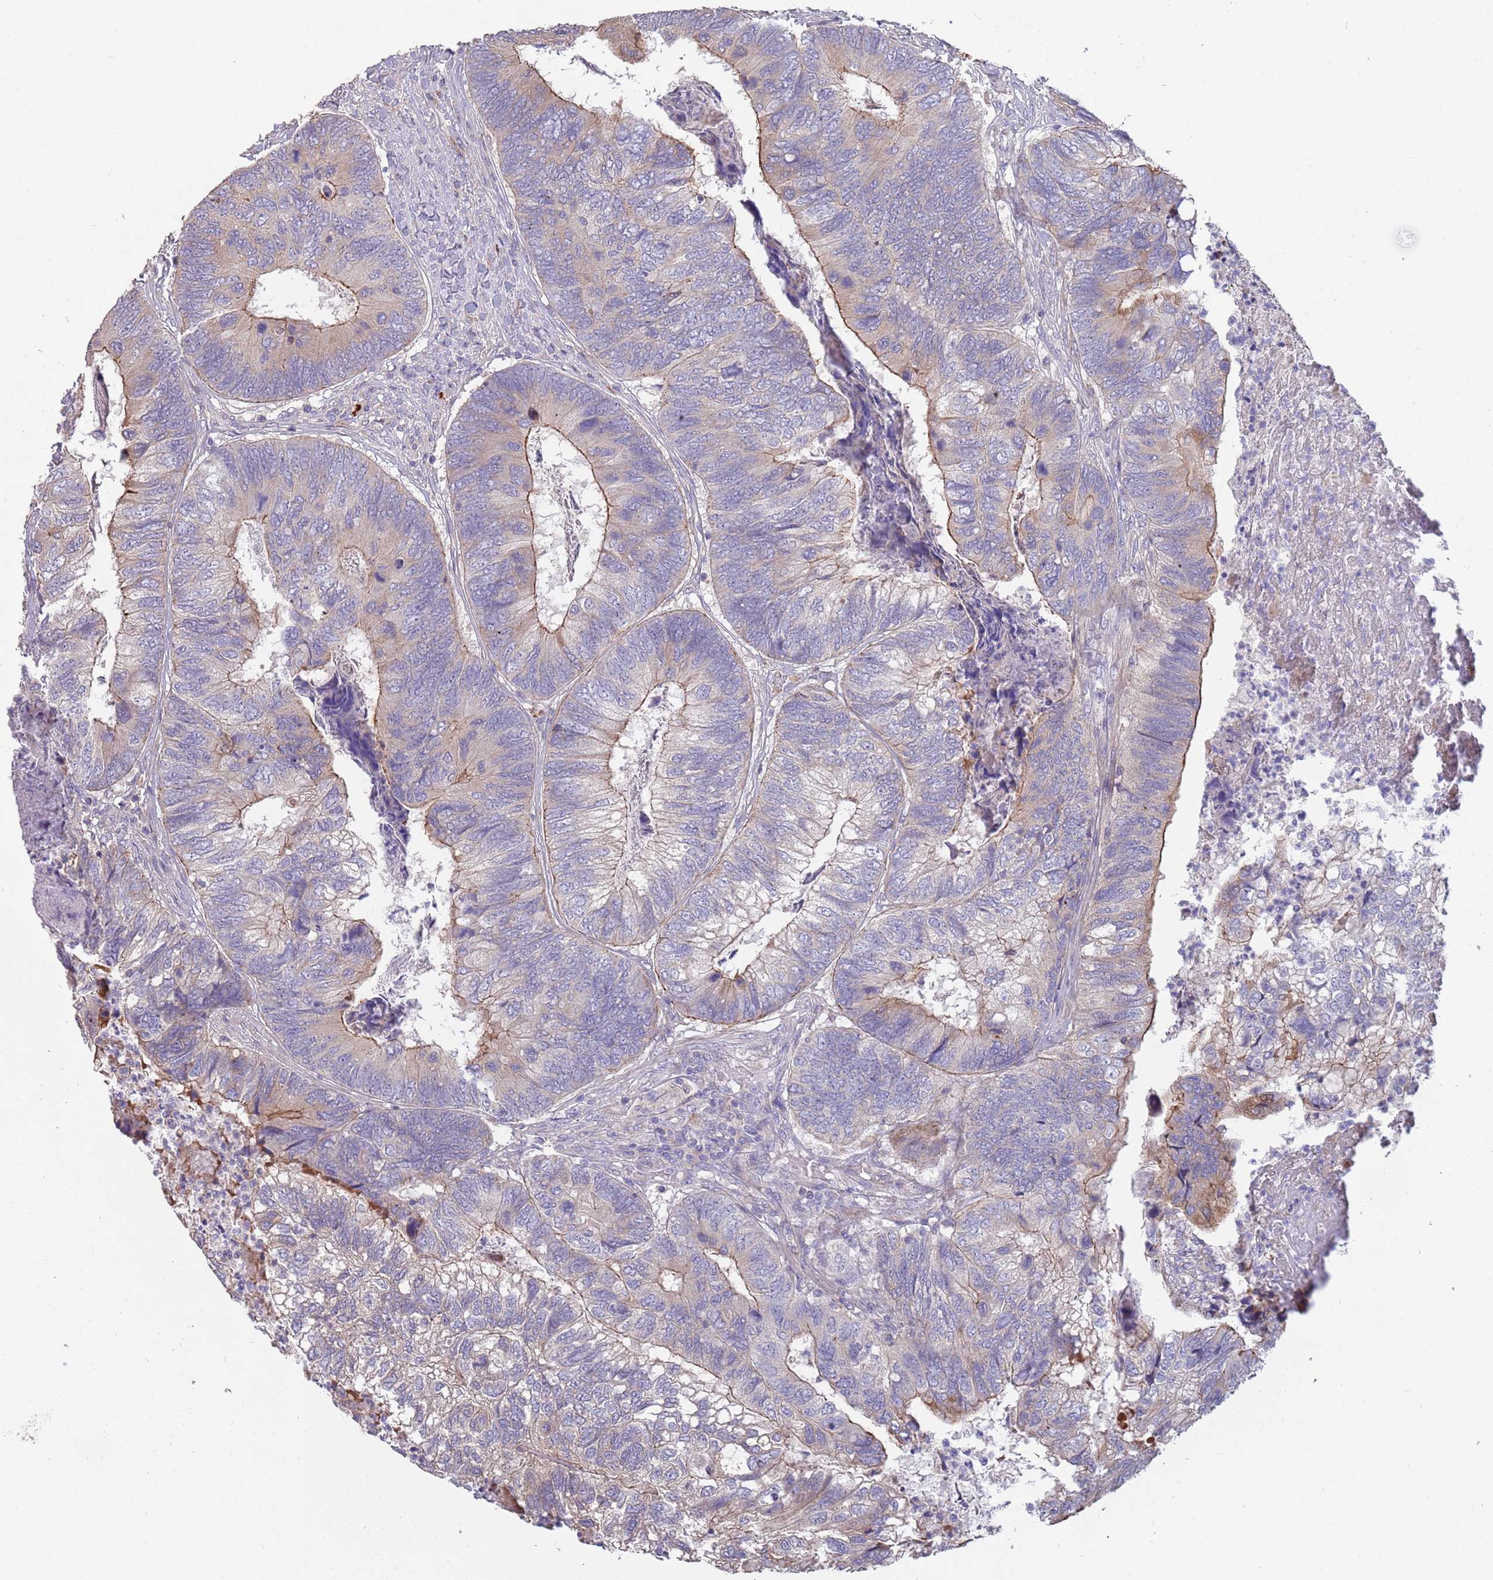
{"staining": {"intensity": "moderate", "quantity": "<25%", "location": "cytoplasmic/membranous"}, "tissue": "colorectal cancer", "cell_type": "Tumor cells", "image_type": "cancer", "snomed": [{"axis": "morphology", "description": "Adenocarcinoma, NOS"}, {"axis": "topography", "description": "Colon"}], "caption": "A brown stain shows moderate cytoplasmic/membranous staining of a protein in human colorectal cancer tumor cells.", "gene": "SUSD1", "patient": {"sex": "female", "age": 67}}